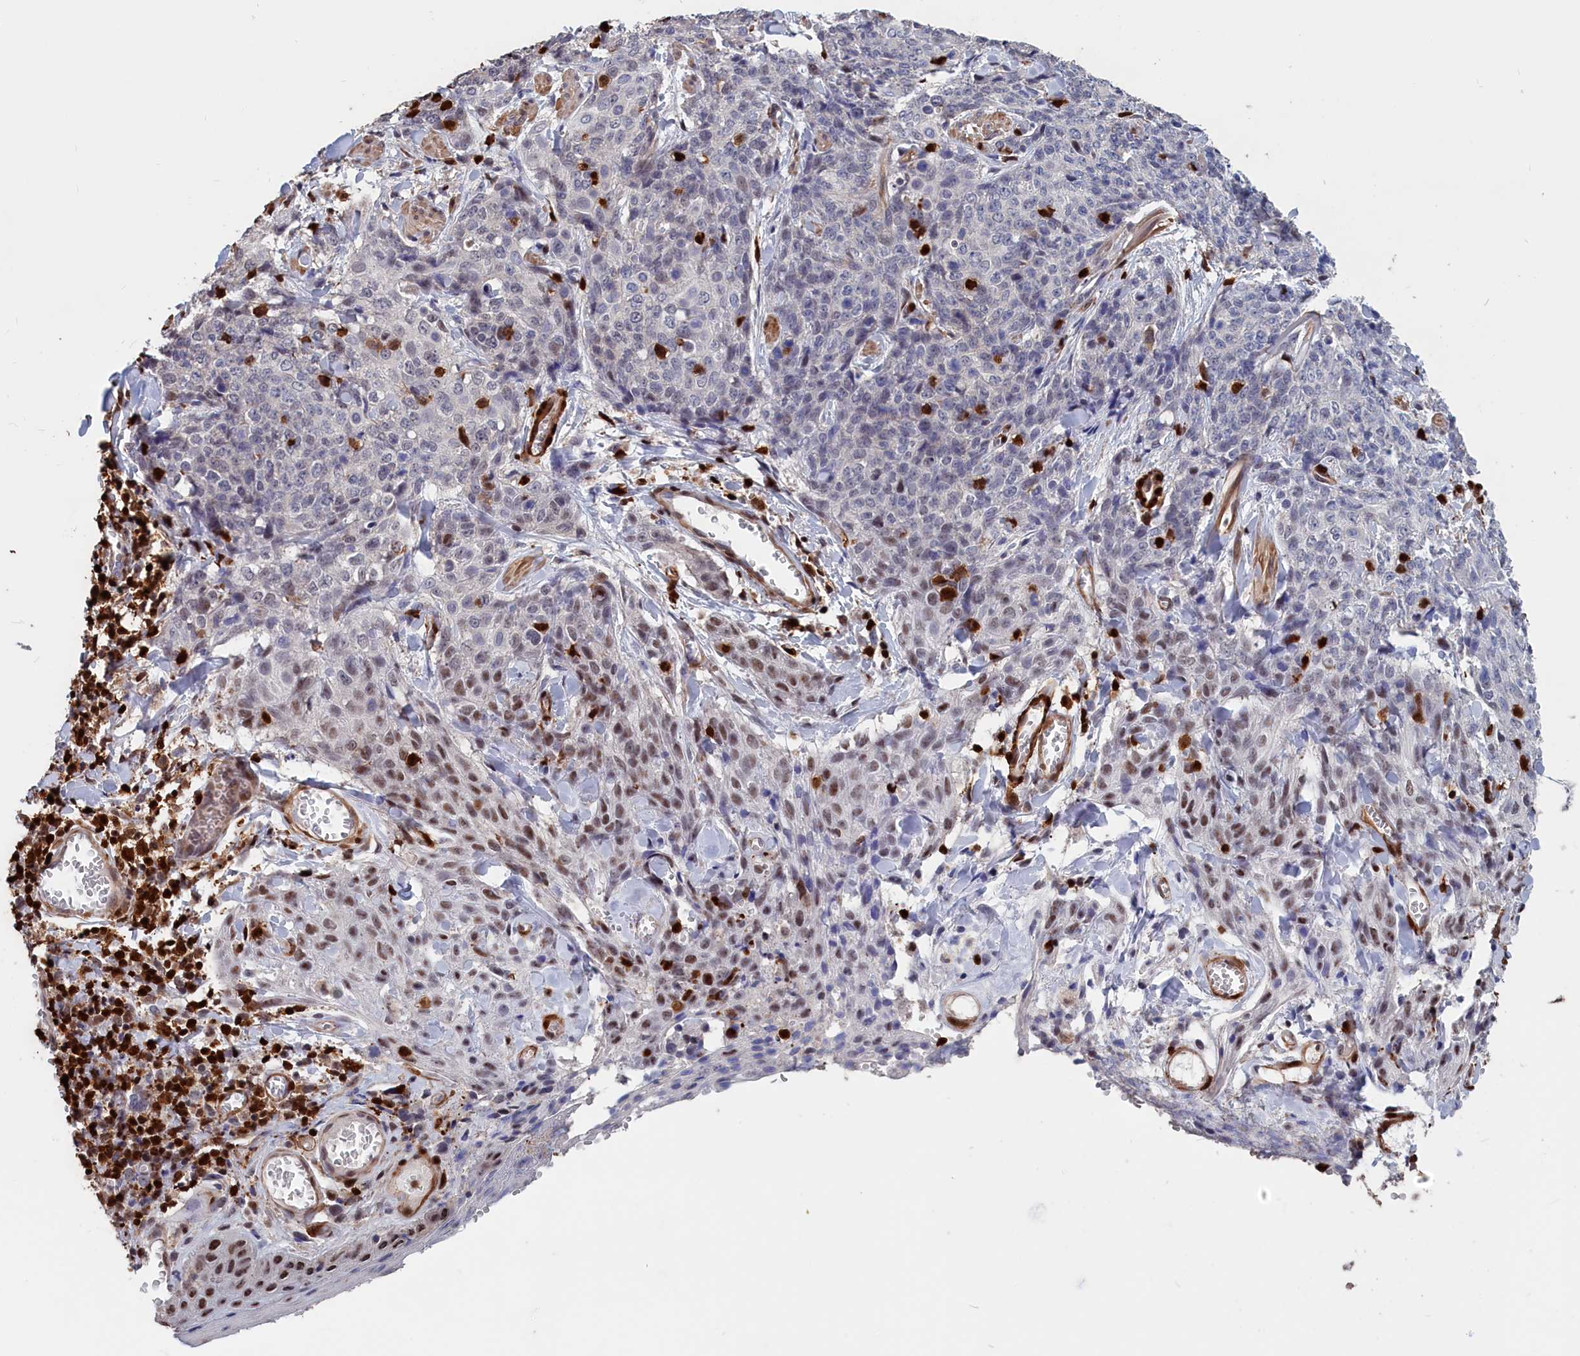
{"staining": {"intensity": "moderate", "quantity": "<25%", "location": "nuclear"}, "tissue": "skin cancer", "cell_type": "Tumor cells", "image_type": "cancer", "snomed": [{"axis": "morphology", "description": "Squamous cell carcinoma, NOS"}, {"axis": "topography", "description": "Skin"}, {"axis": "topography", "description": "Vulva"}], "caption": "Moderate nuclear positivity for a protein is seen in approximately <25% of tumor cells of squamous cell carcinoma (skin) using immunohistochemistry (IHC).", "gene": "CRIP1", "patient": {"sex": "female", "age": 85}}